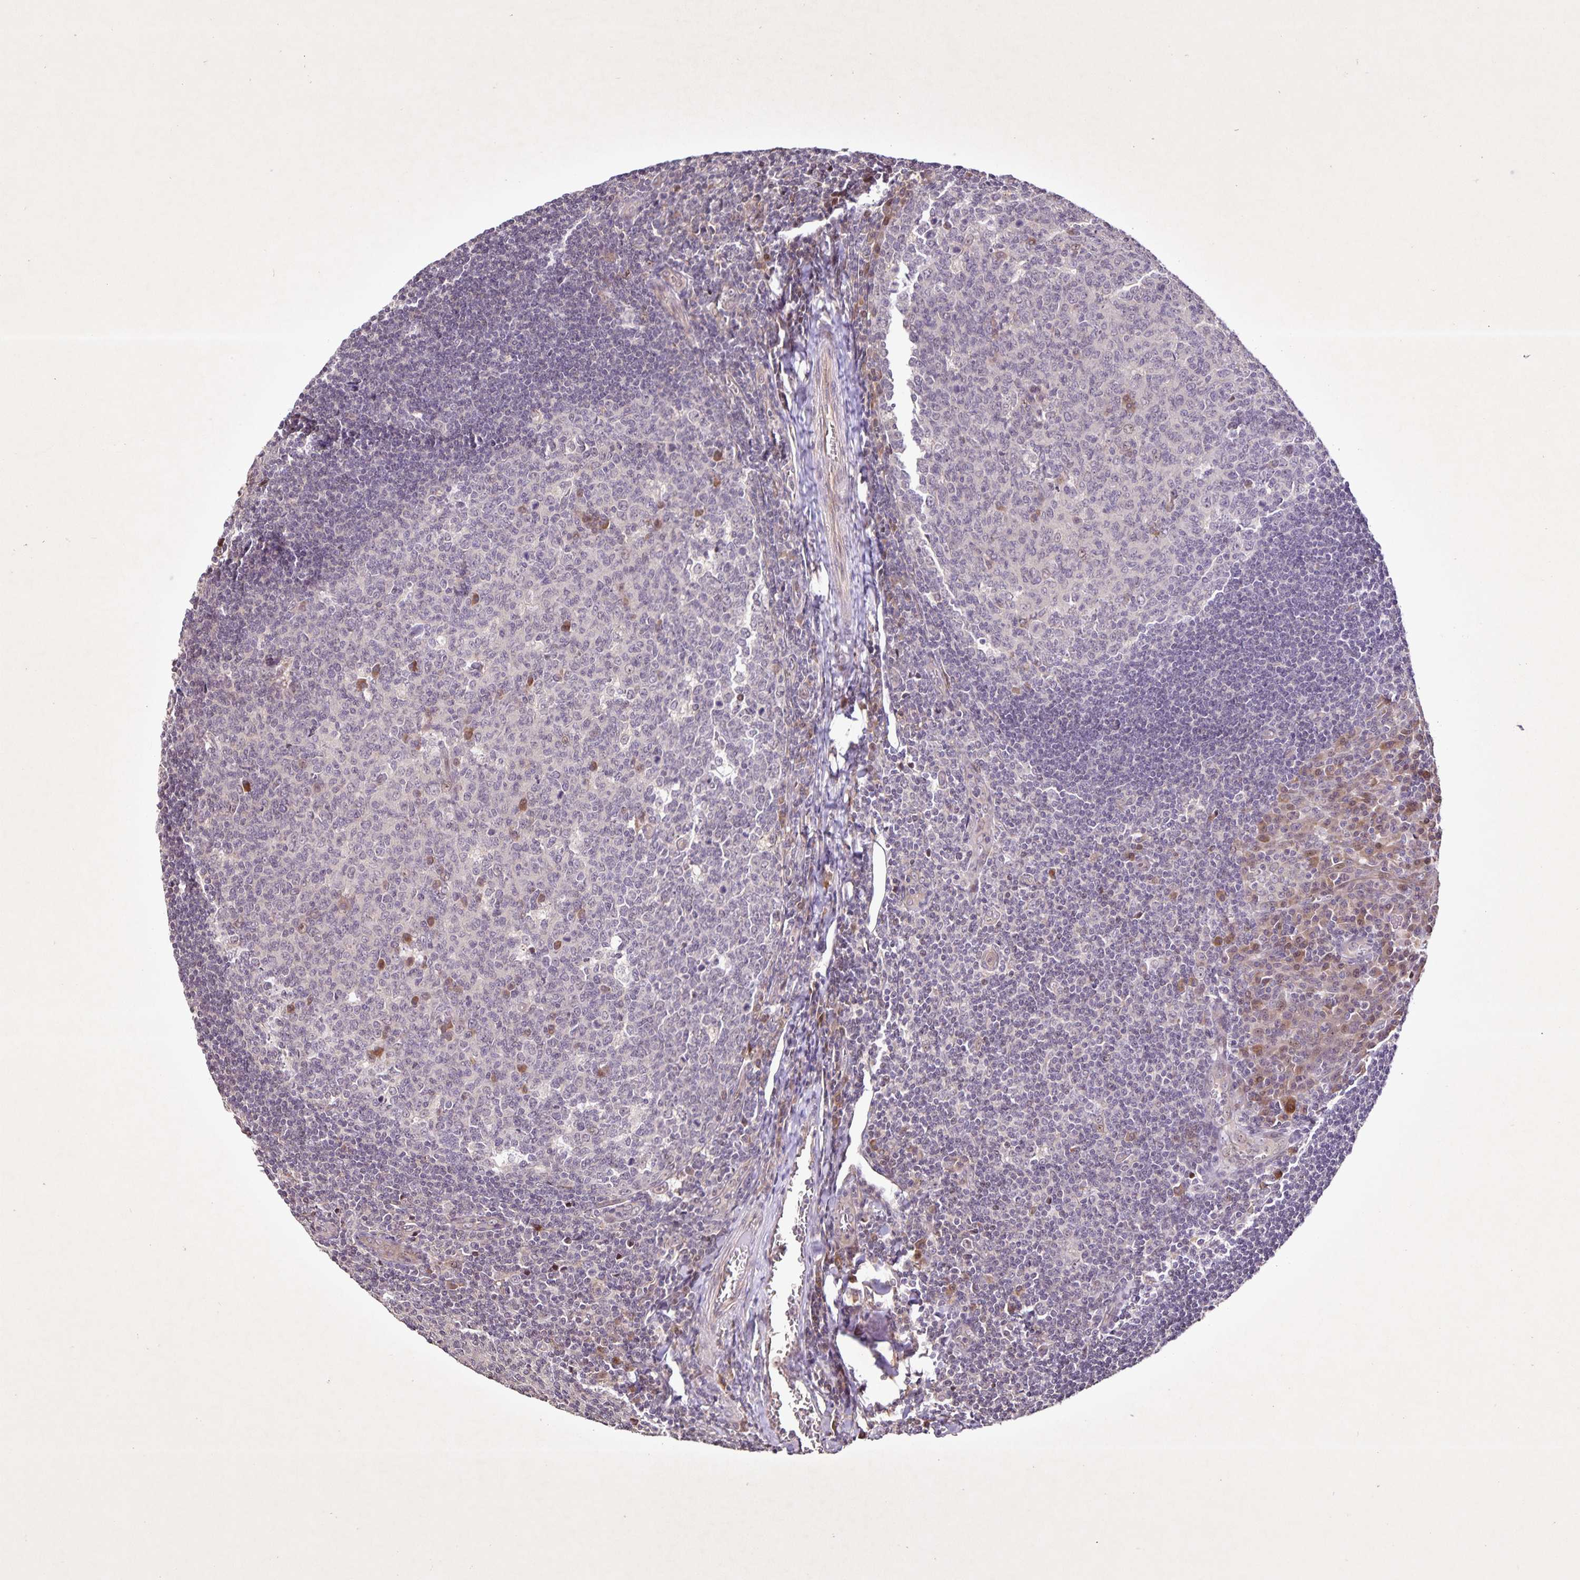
{"staining": {"intensity": "moderate", "quantity": "<25%", "location": "cytoplasmic/membranous,nuclear"}, "tissue": "tonsil", "cell_type": "Germinal center cells", "image_type": "normal", "snomed": [{"axis": "morphology", "description": "Normal tissue, NOS"}, {"axis": "topography", "description": "Tonsil"}], "caption": "Immunohistochemistry image of unremarkable tonsil: human tonsil stained using immunohistochemistry shows low levels of moderate protein expression localized specifically in the cytoplasmic/membranous,nuclear of germinal center cells, appearing as a cytoplasmic/membranous,nuclear brown color.", "gene": "GDF2", "patient": {"sex": "male", "age": 27}}